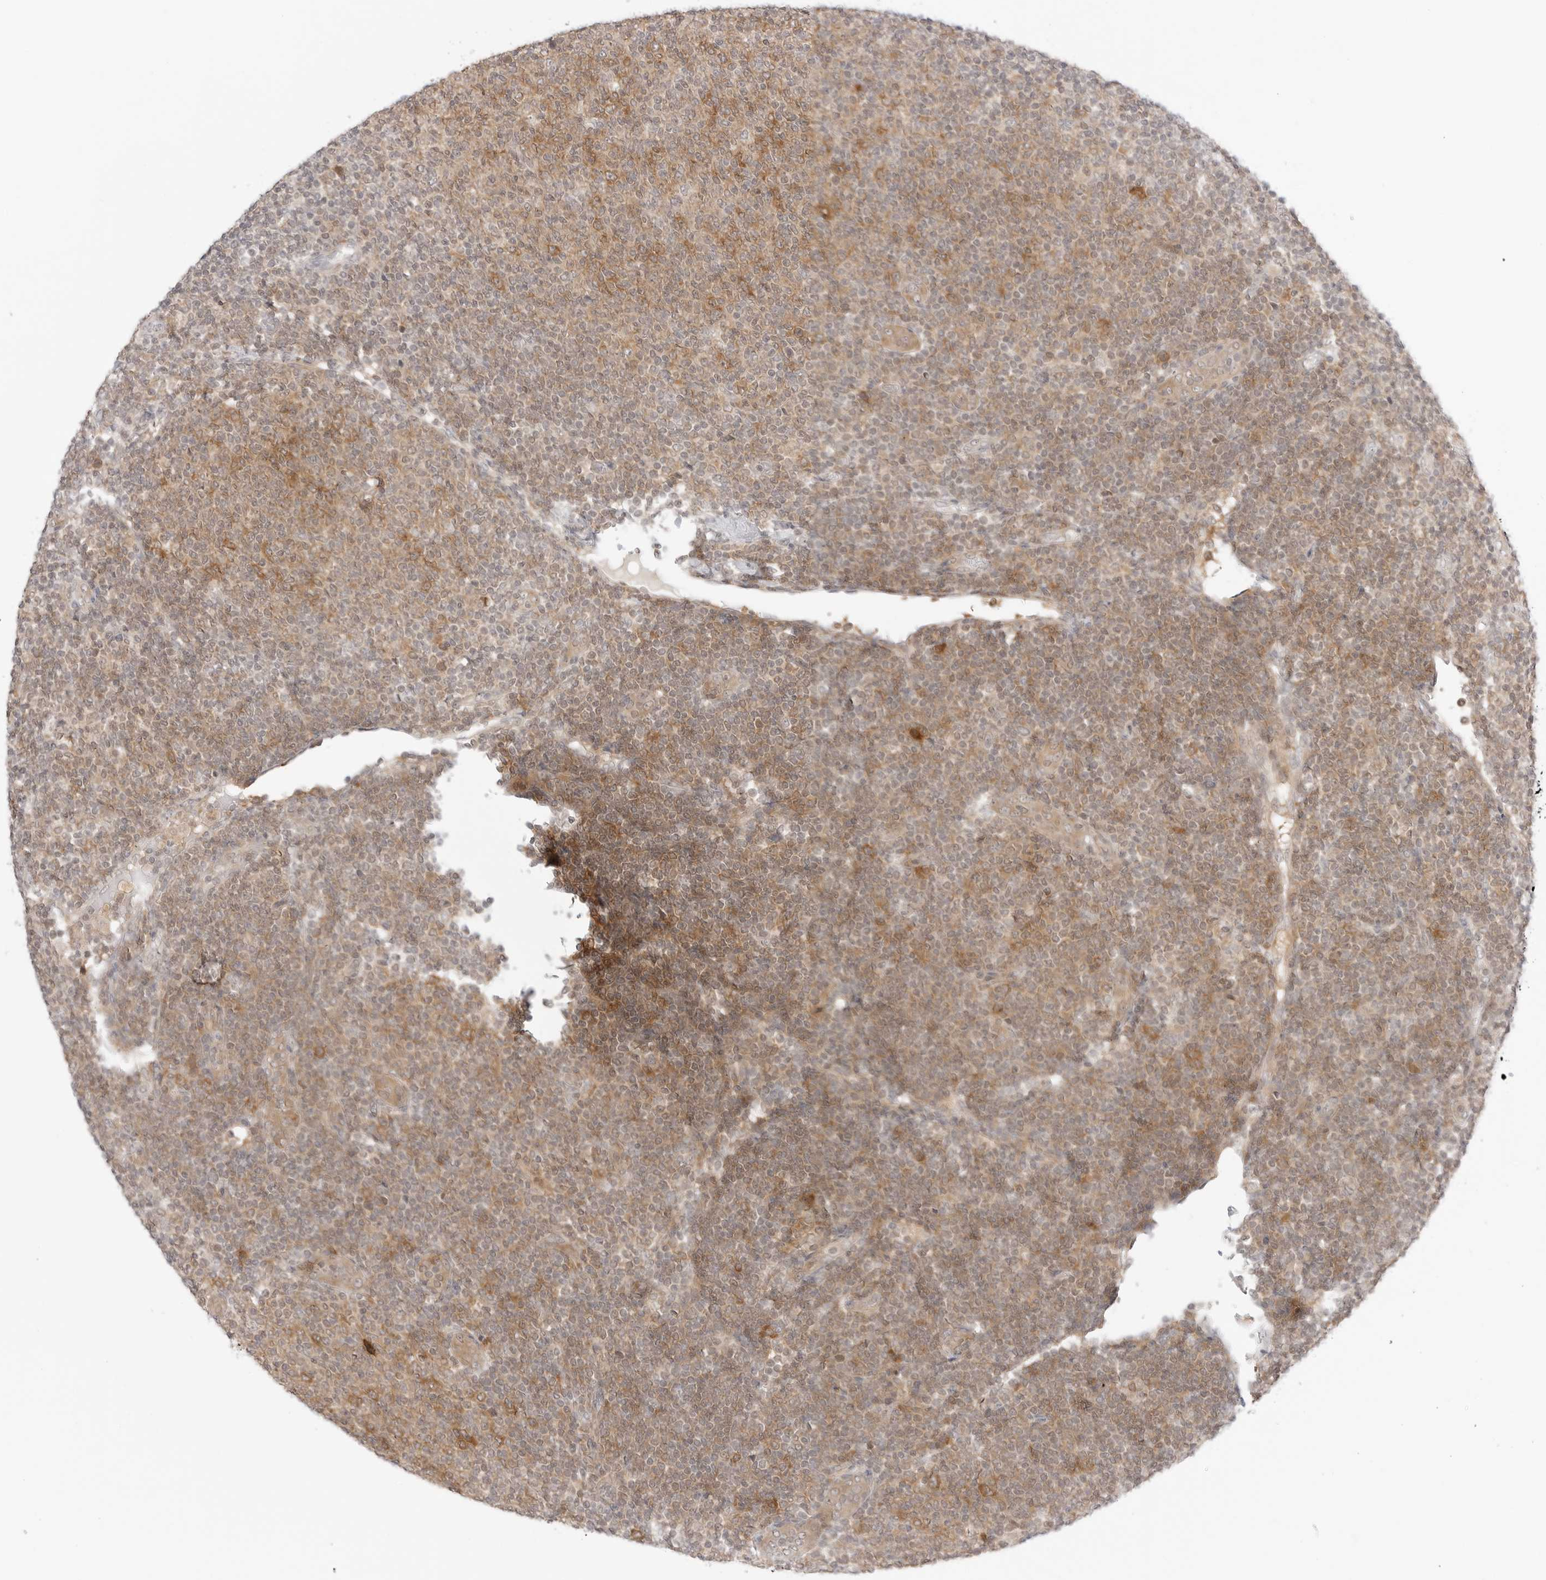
{"staining": {"intensity": "moderate", "quantity": "25%-75%", "location": "cytoplasmic/membranous"}, "tissue": "lymphoma", "cell_type": "Tumor cells", "image_type": "cancer", "snomed": [{"axis": "morphology", "description": "Malignant lymphoma, non-Hodgkin's type, Low grade"}, {"axis": "topography", "description": "Lymph node"}], "caption": "A micrograph of lymphoma stained for a protein displays moderate cytoplasmic/membranous brown staining in tumor cells.", "gene": "NUDC", "patient": {"sex": "male", "age": 66}}